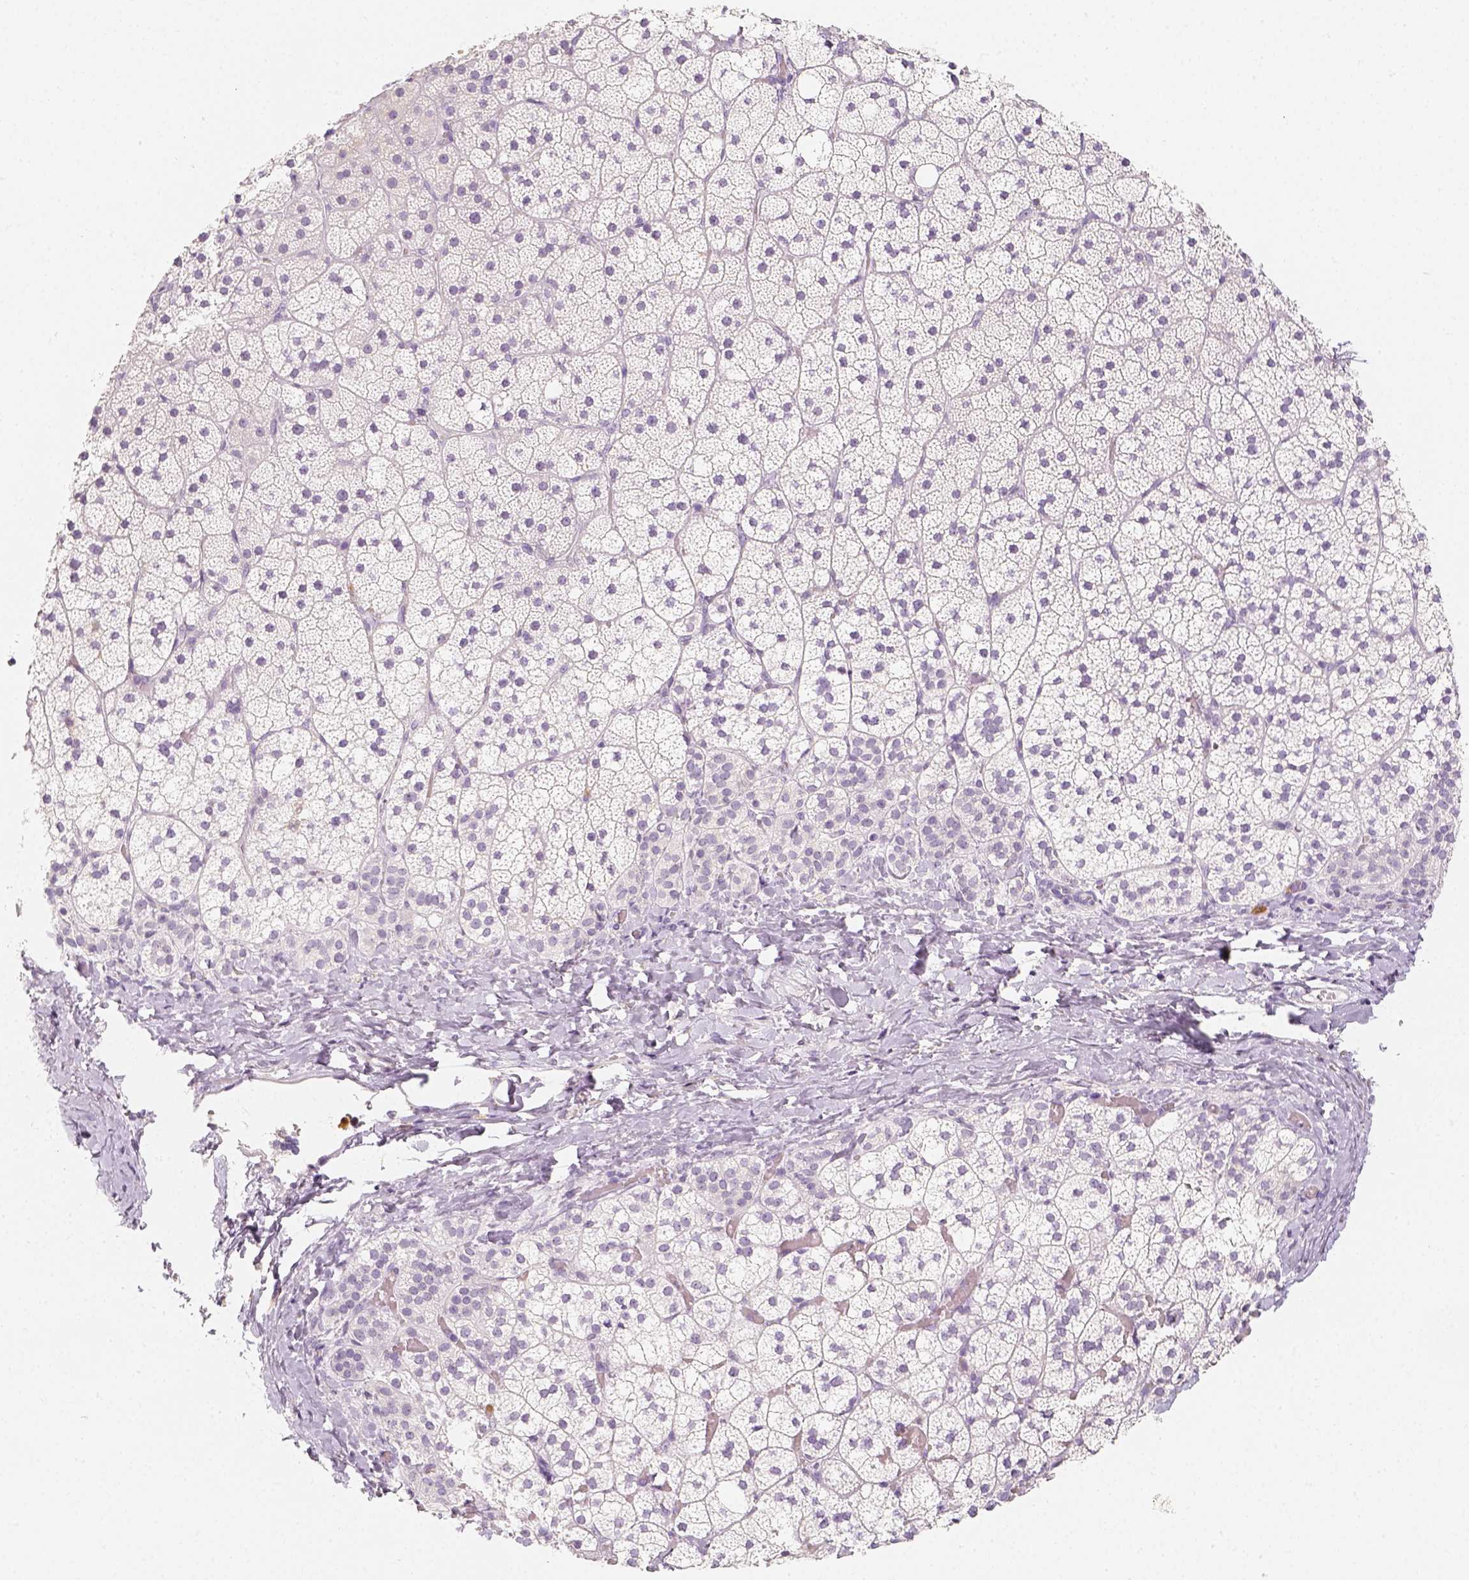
{"staining": {"intensity": "negative", "quantity": "none", "location": "none"}, "tissue": "adrenal gland", "cell_type": "Glandular cells", "image_type": "normal", "snomed": [{"axis": "morphology", "description": "Normal tissue, NOS"}, {"axis": "topography", "description": "Adrenal gland"}], "caption": "IHC micrograph of benign adrenal gland: adrenal gland stained with DAB (3,3'-diaminobenzidine) exhibits no significant protein staining in glandular cells.", "gene": "NECAB2", "patient": {"sex": "male", "age": 53}}